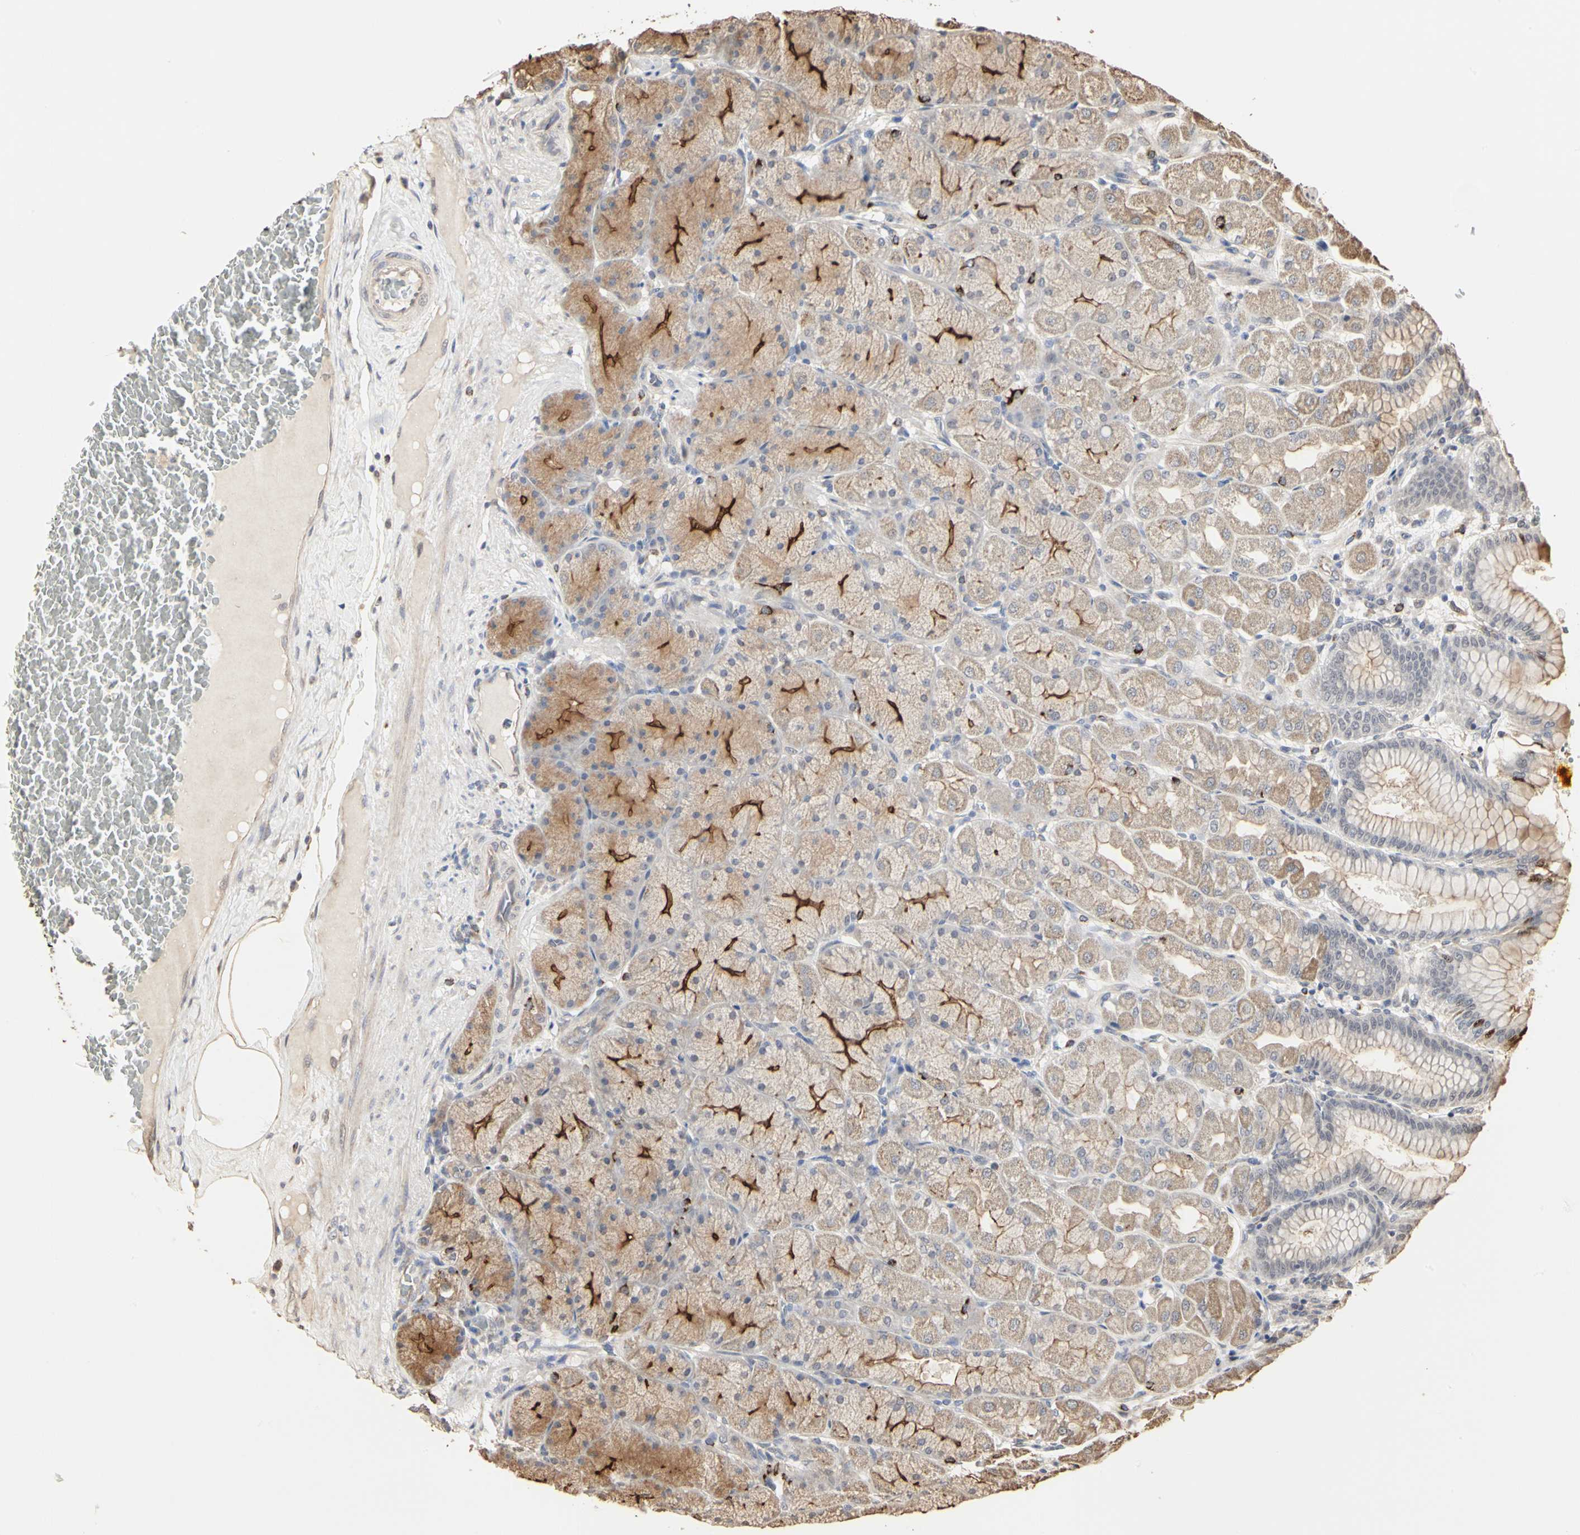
{"staining": {"intensity": "moderate", "quantity": ">75%", "location": "cytoplasmic/membranous"}, "tissue": "stomach", "cell_type": "Glandular cells", "image_type": "normal", "snomed": [{"axis": "morphology", "description": "Normal tissue, NOS"}, {"axis": "topography", "description": "Stomach, upper"}], "caption": "This histopathology image reveals IHC staining of normal stomach, with medium moderate cytoplasmic/membranous positivity in approximately >75% of glandular cells.", "gene": "TAOK1", "patient": {"sex": "female", "age": 56}}